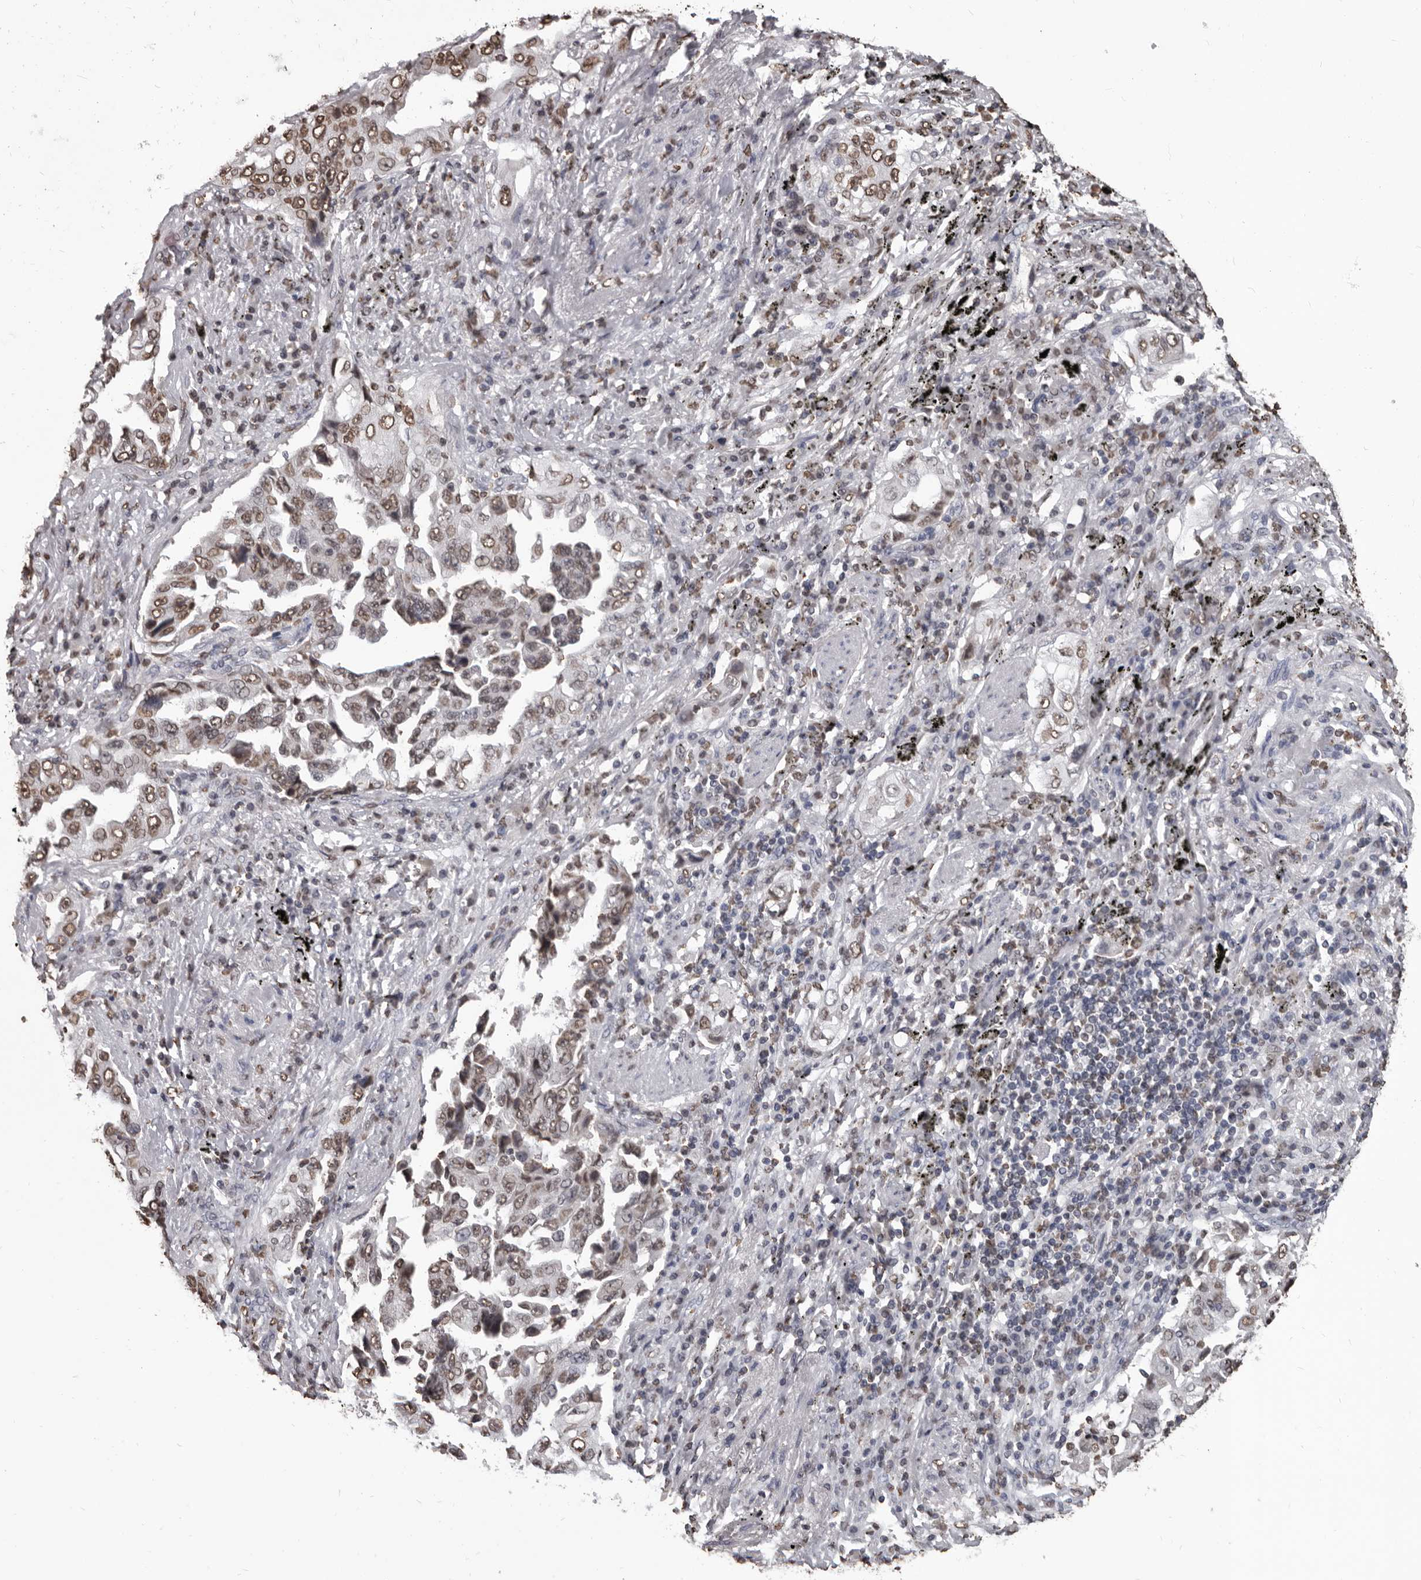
{"staining": {"intensity": "moderate", "quantity": ">75%", "location": "nuclear"}, "tissue": "lung cancer", "cell_type": "Tumor cells", "image_type": "cancer", "snomed": [{"axis": "morphology", "description": "Adenocarcinoma, NOS"}, {"axis": "topography", "description": "Lung"}], "caption": "Human lung cancer (adenocarcinoma) stained with a brown dye reveals moderate nuclear positive positivity in about >75% of tumor cells.", "gene": "AHR", "patient": {"sex": "female", "age": 51}}